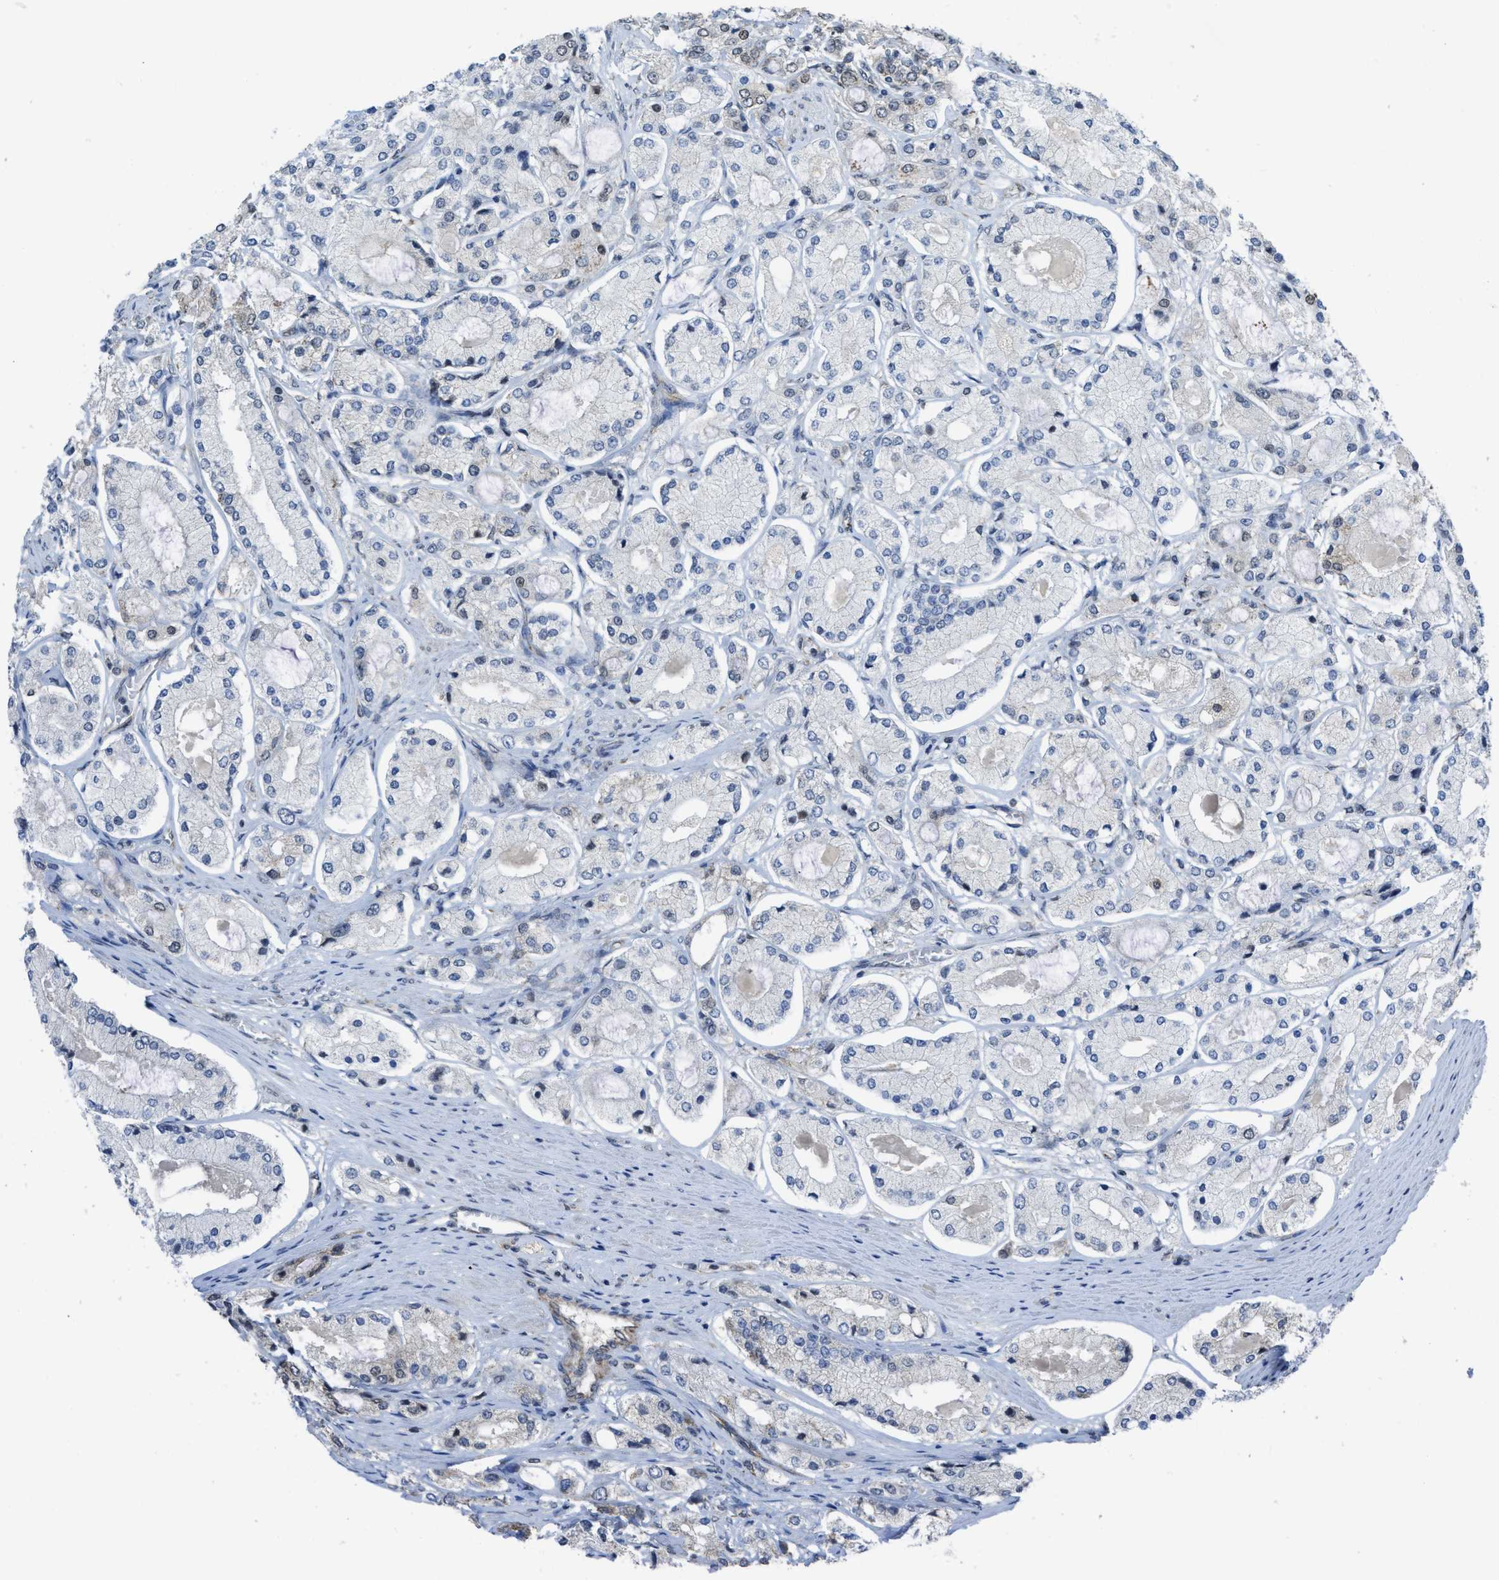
{"staining": {"intensity": "moderate", "quantity": "<25%", "location": "cytoplasmic/membranous,nuclear"}, "tissue": "prostate cancer", "cell_type": "Tumor cells", "image_type": "cancer", "snomed": [{"axis": "morphology", "description": "Adenocarcinoma, High grade"}, {"axis": "topography", "description": "Prostate"}], "caption": "High-power microscopy captured an IHC histopathology image of high-grade adenocarcinoma (prostate), revealing moderate cytoplasmic/membranous and nuclear positivity in approximately <25% of tumor cells.", "gene": "TNPO1", "patient": {"sex": "male", "age": 63}}